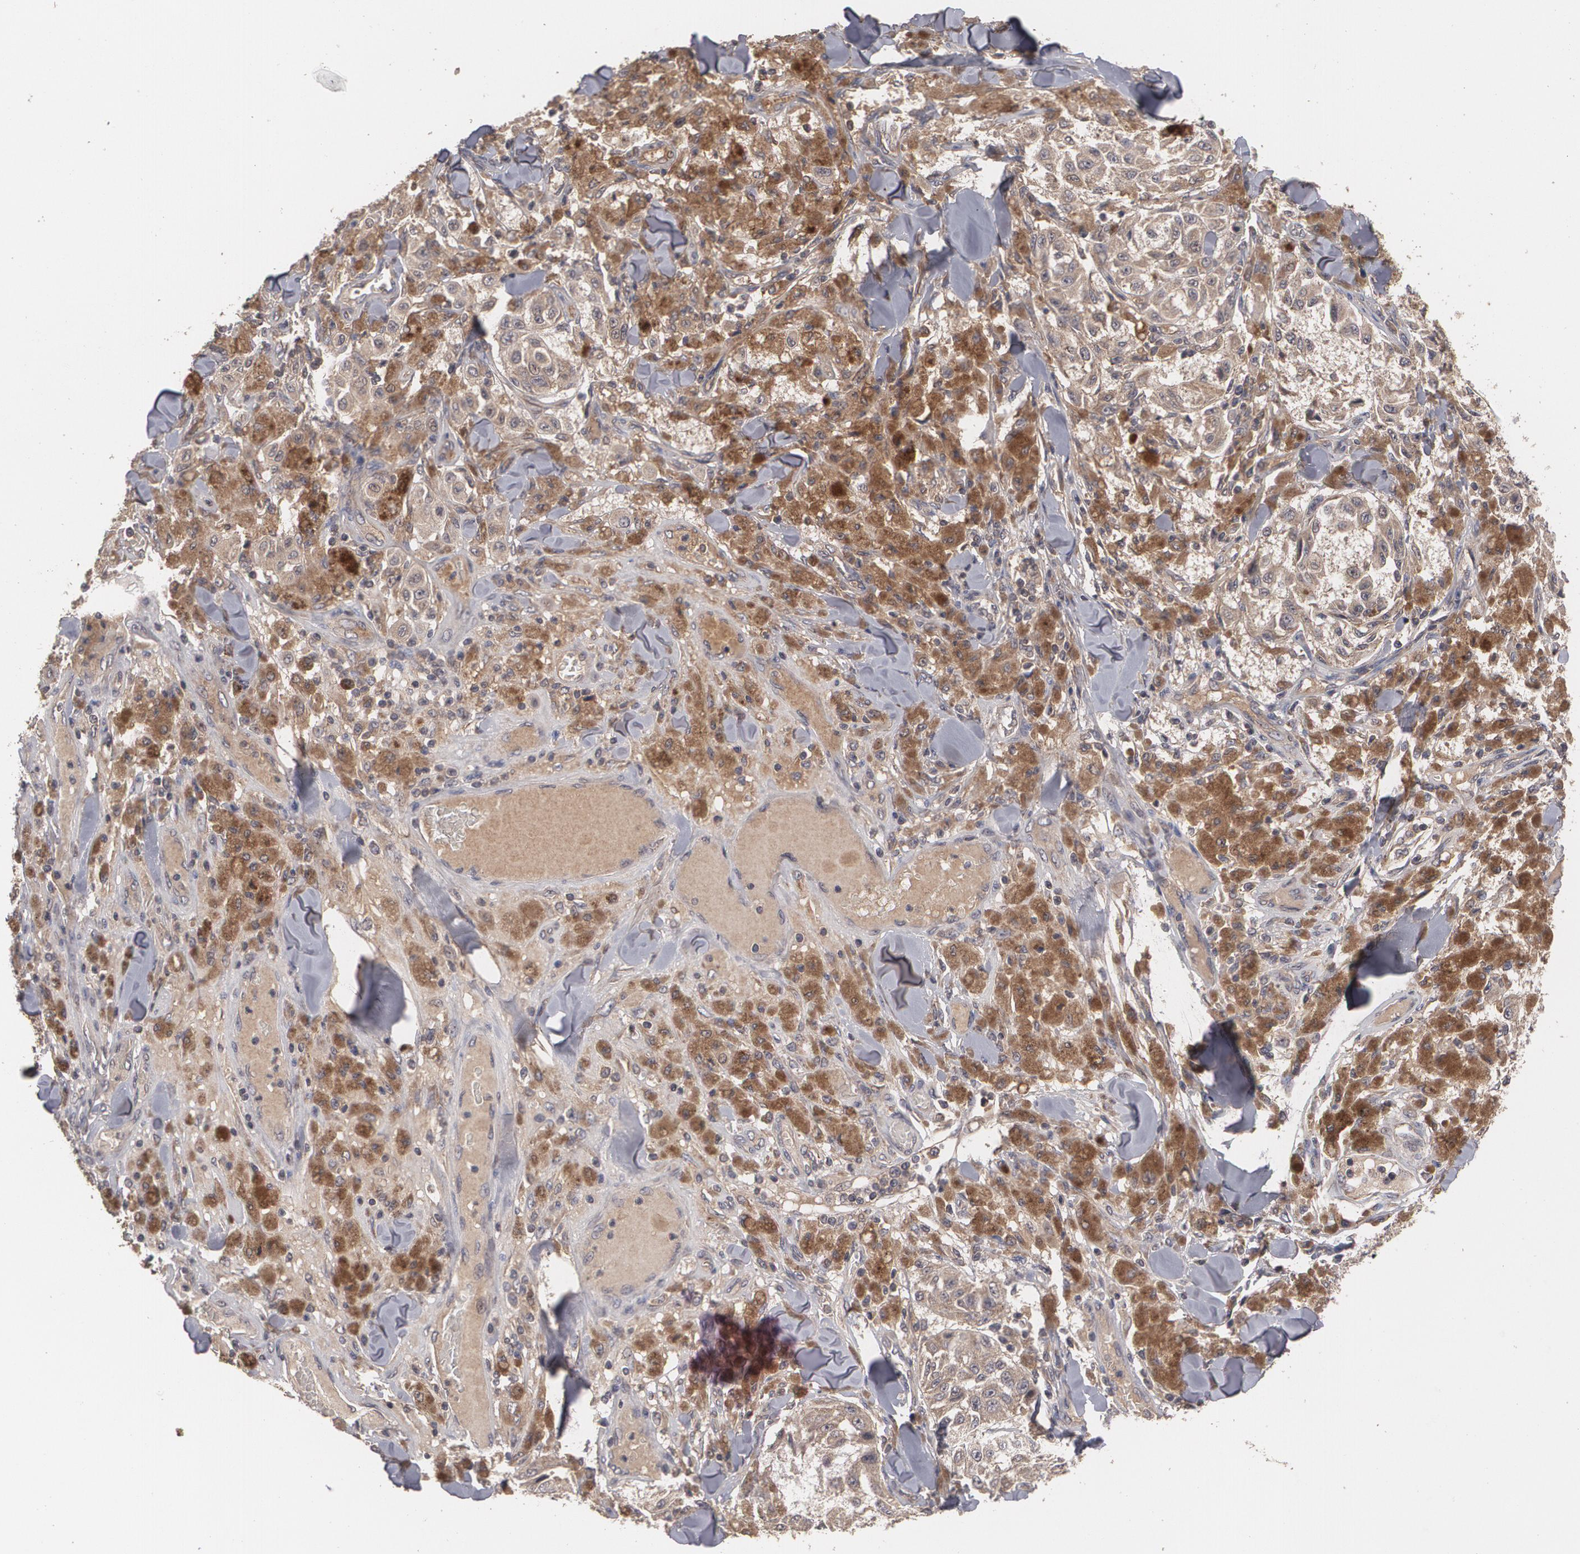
{"staining": {"intensity": "strong", "quantity": ">75%", "location": "cytoplasmic/membranous"}, "tissue": "melanoma", "cell_type": "Tumor cells", "image_type": "cancer", "snomed": [{"axis": "morphology", "description": "Malignant melanoma, NOS"}, {"axis": "topography", "description": "Skin"}], "caption": "The photomicrograph exhibits immunohistochemical staining of melanoma. There is strong cytoplasmic/membranous positivity is identified in approximately >75% of tumor cells. The protein is shown in brown color, while the nuclei are stained blue.", "gene": "ARF6", "patient": {"sex": "female", "age": 64}}